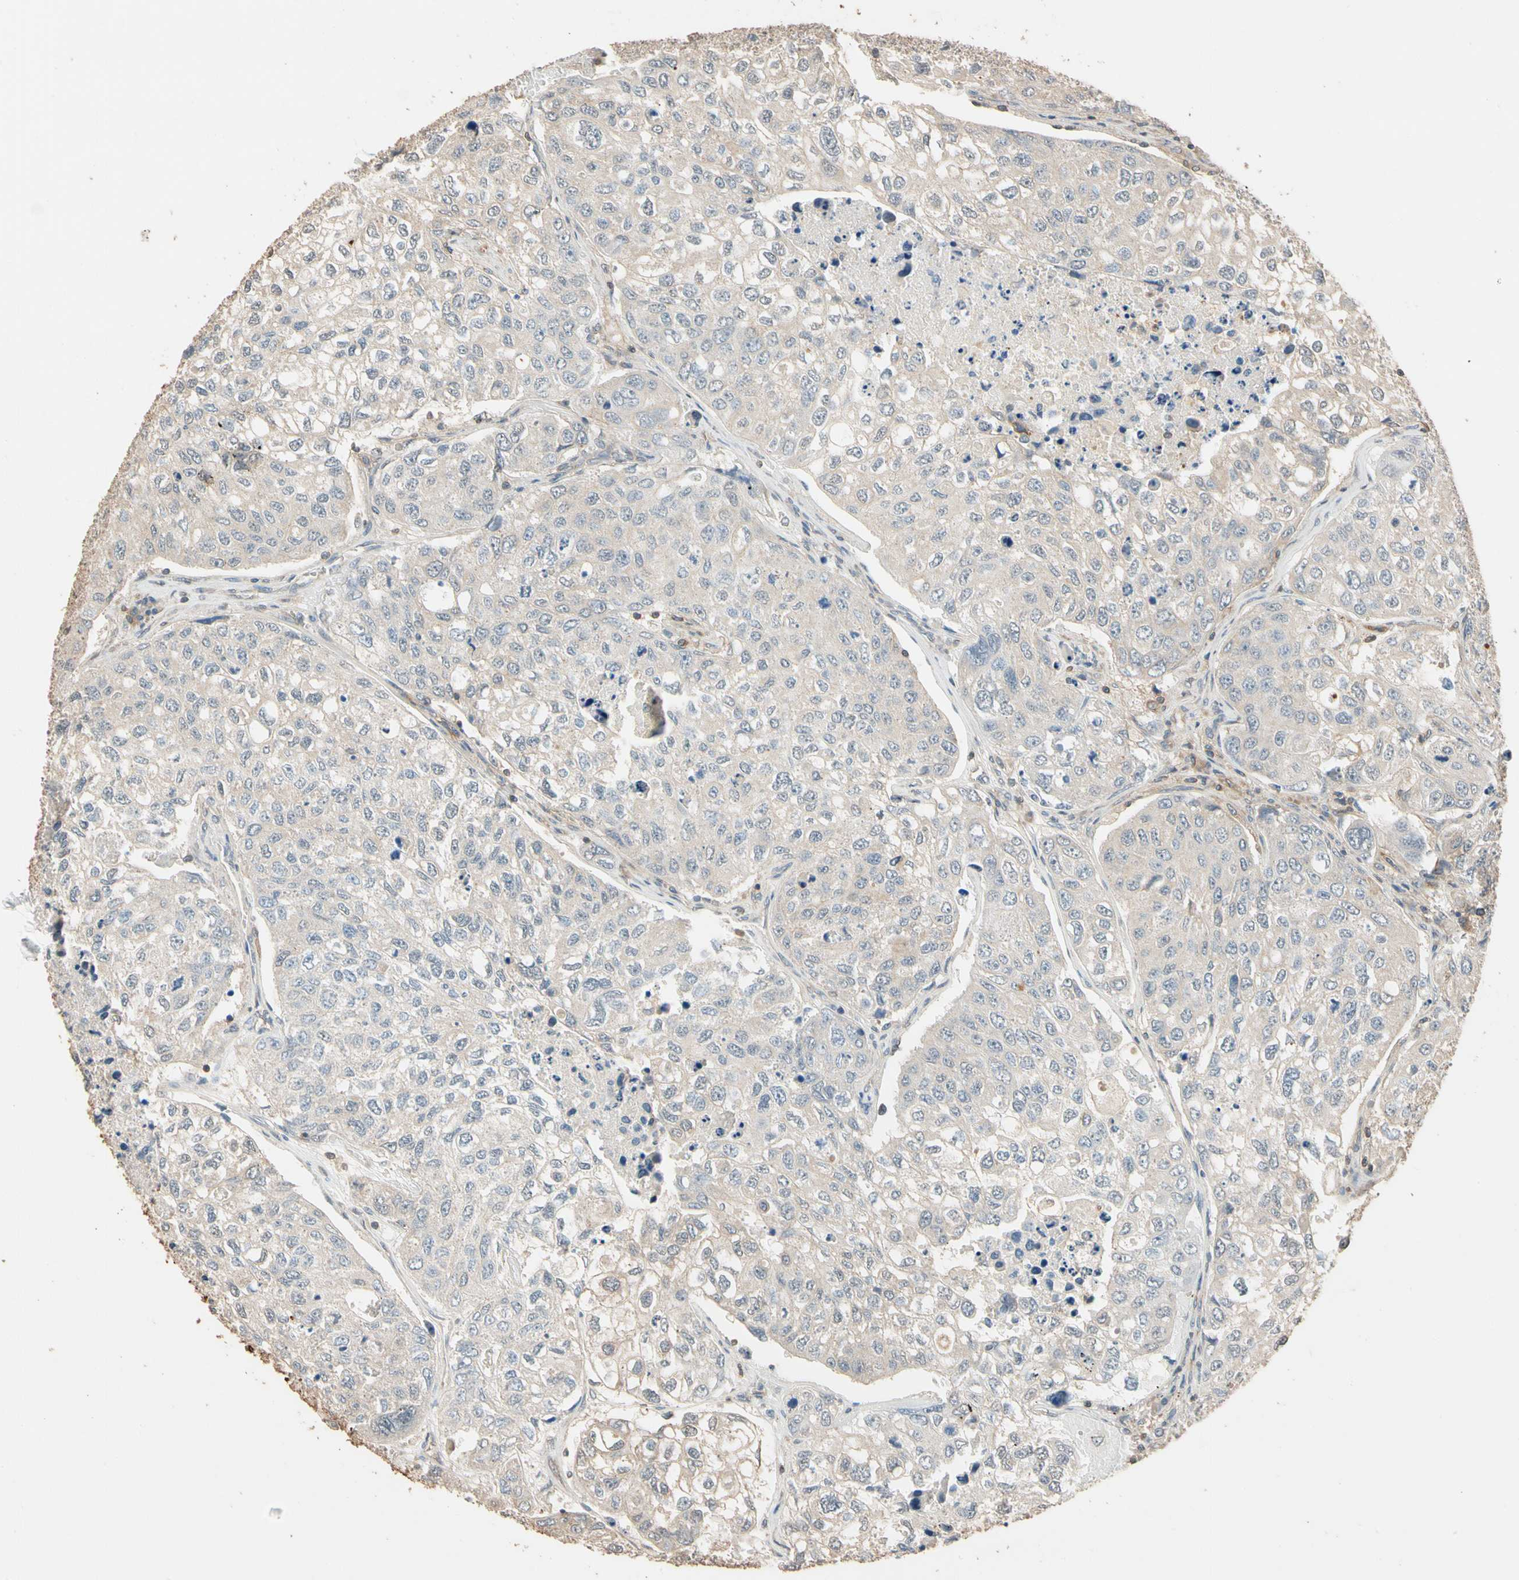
{"staining": {"intensity": "weak", "quantity": "25%-75%", "location": "cytoplasmic/membranous"}, "tissue": "urothelial cancer", "cell_type": "Tumor cells", "image_type": "cancer", "snomed": [{"axis": "morphology", "description": "Urothelial carcinoma, High grade"}, {"axis": "topography", "description": "Lymph node"}, {"axis": "topography", "description": "Urinary bladder"}], "caption": "High-grade urothelial carcinoma tissue reveals weak cytoplasmic/membranous expression in about 25%-75% of tumor cells, visualized by immunohistochemistry. (brown staining indicates protein expression, while blue staining denotes nuclei).", "gene": "MAP3K7", "patient": {"sex": "male", "age": 51}}